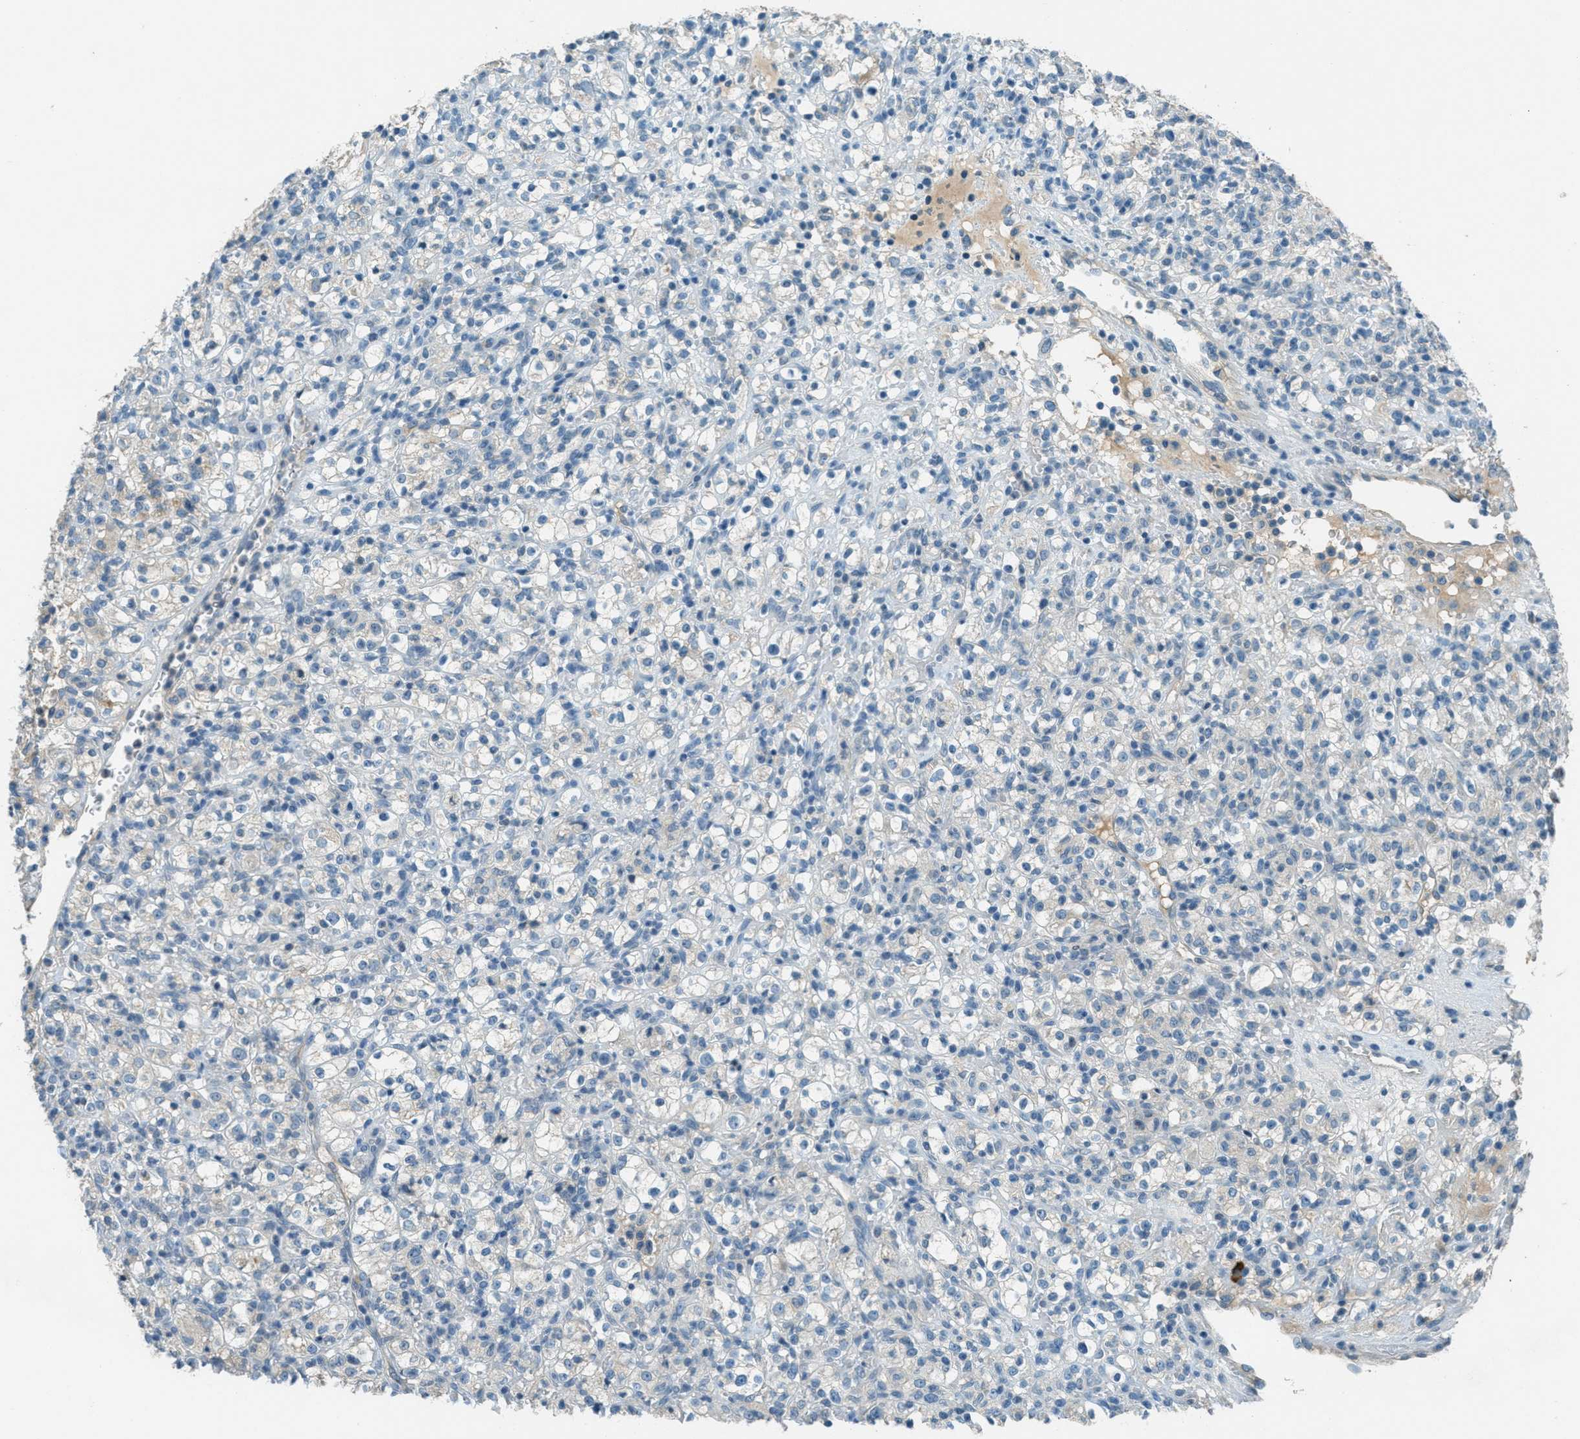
{"staining": {"intensity": "negative", "quantity": "none", "location": "none"}, "tissue": "renal cancer", "cell_type": "Tumor cells", "image_type": "cancer", "snomed": [{"axis": "morphology", "description": "Normal tissue, NOS"}, {"axis": "morphology", "description": "Adenocarcinoma, NOS"}, {"axis": "topography", "description": "Kidney"}], "caption": "A high-resolution image shows immunohistochemistry staining of adenocarcinoma (renal), which reveals no significant expression in tumor cells.", "gene": "MSLN", "patient": {"sex": "female", "age": 72}}